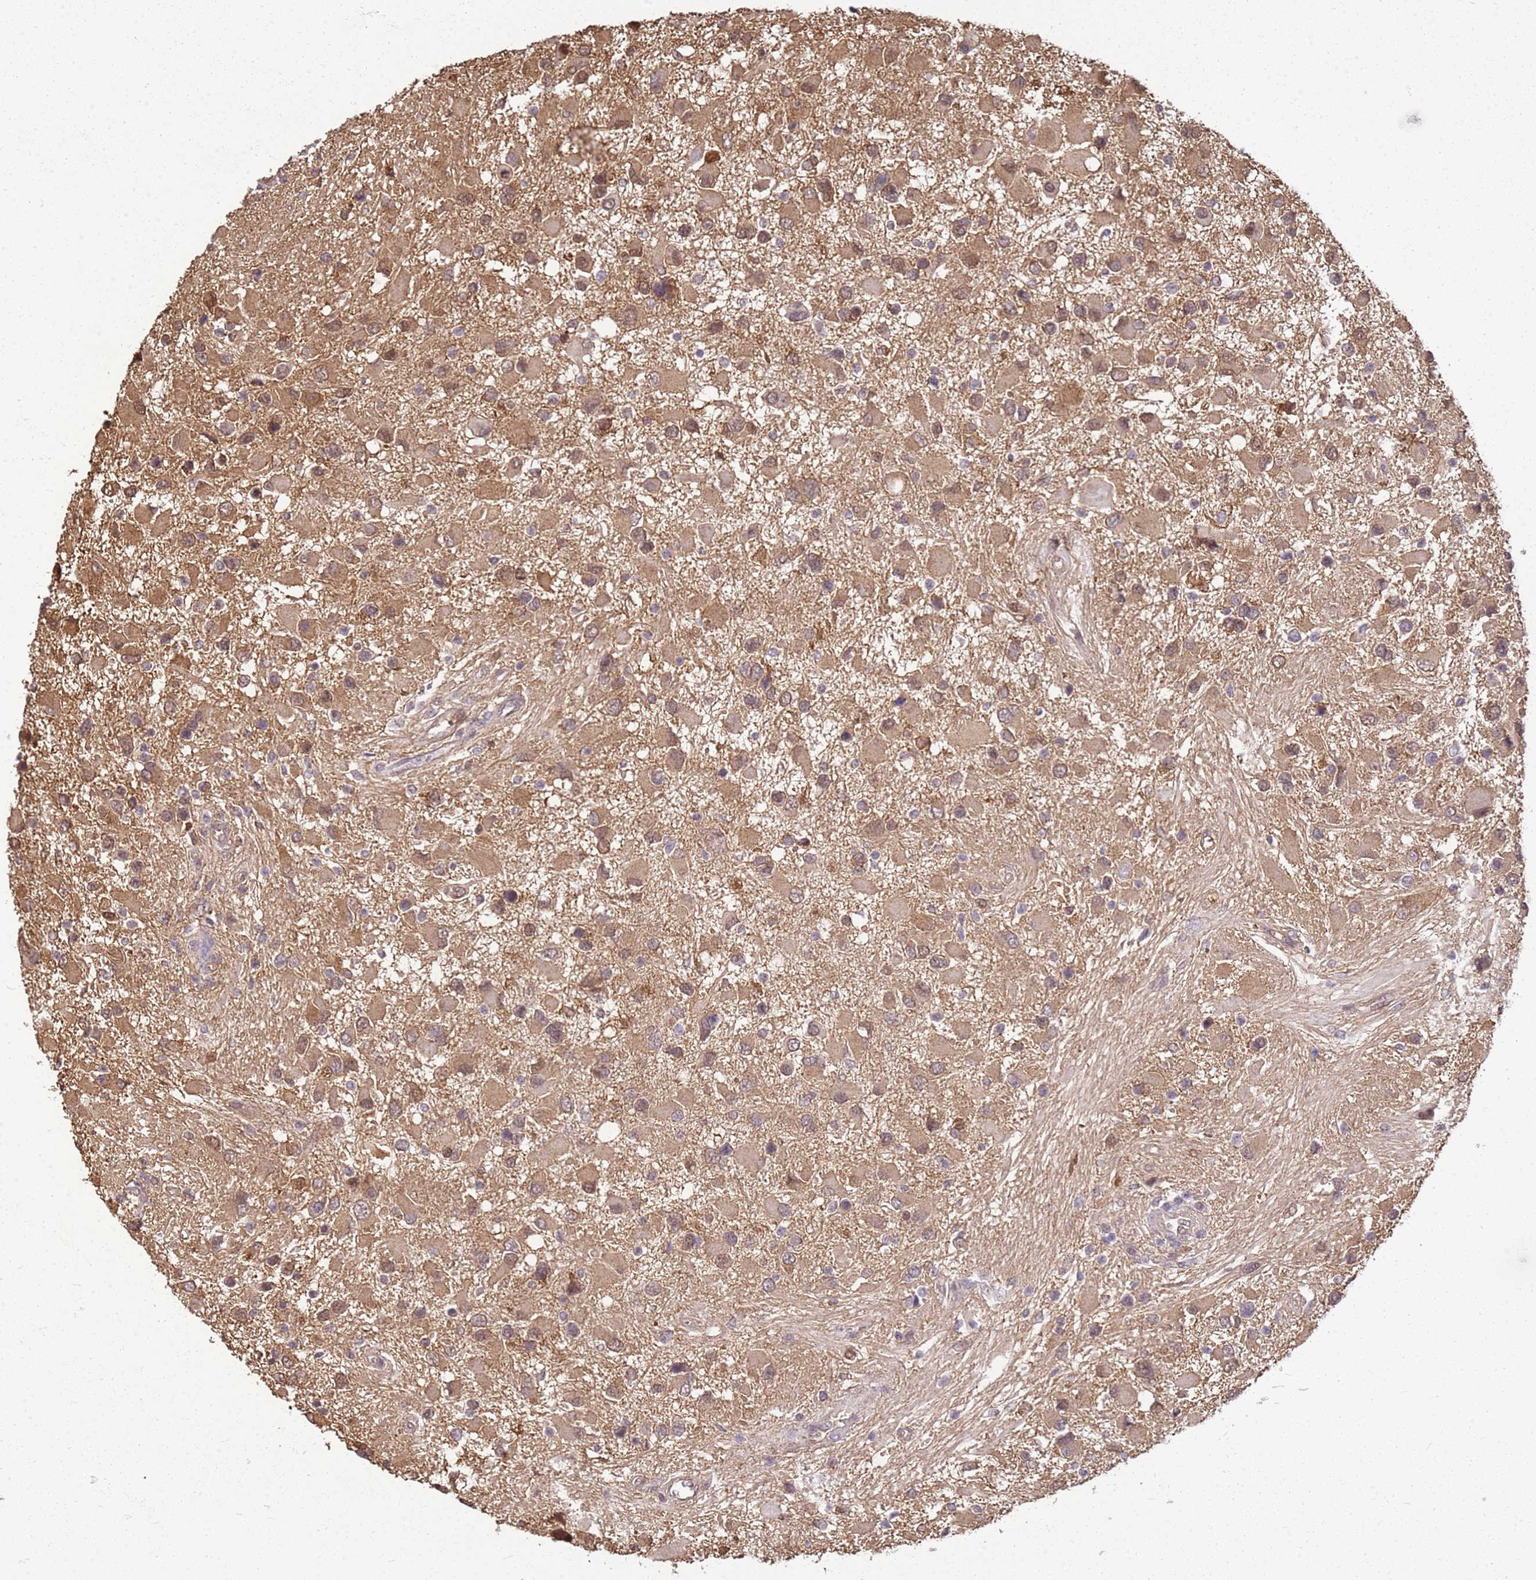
{"staining": {"intensity": "moderate", "quantity": ">75%", "location": "cytoplasmic/membranous"}, "tissue": "glioma", "cell_type": "Tumor cells", "image_type": "cancer", "snomed": [{"axis": "morphology", "description": "Glioma, malignant, High grade"}, {"axis": "topography", "description": "Brain"}], "caption": "A high-resolution image shows IHC staining of high-grade glioma (malignant), which displays moderate cytoplasmic/membranous staining in about >75% of tumor cells. (DAB (3,3'-diaminobenzidine) = brown stain, brightfield microscopy at high magnification).", "gene": "YWHAE", "patient": {"sex": "male", "age": 53}}